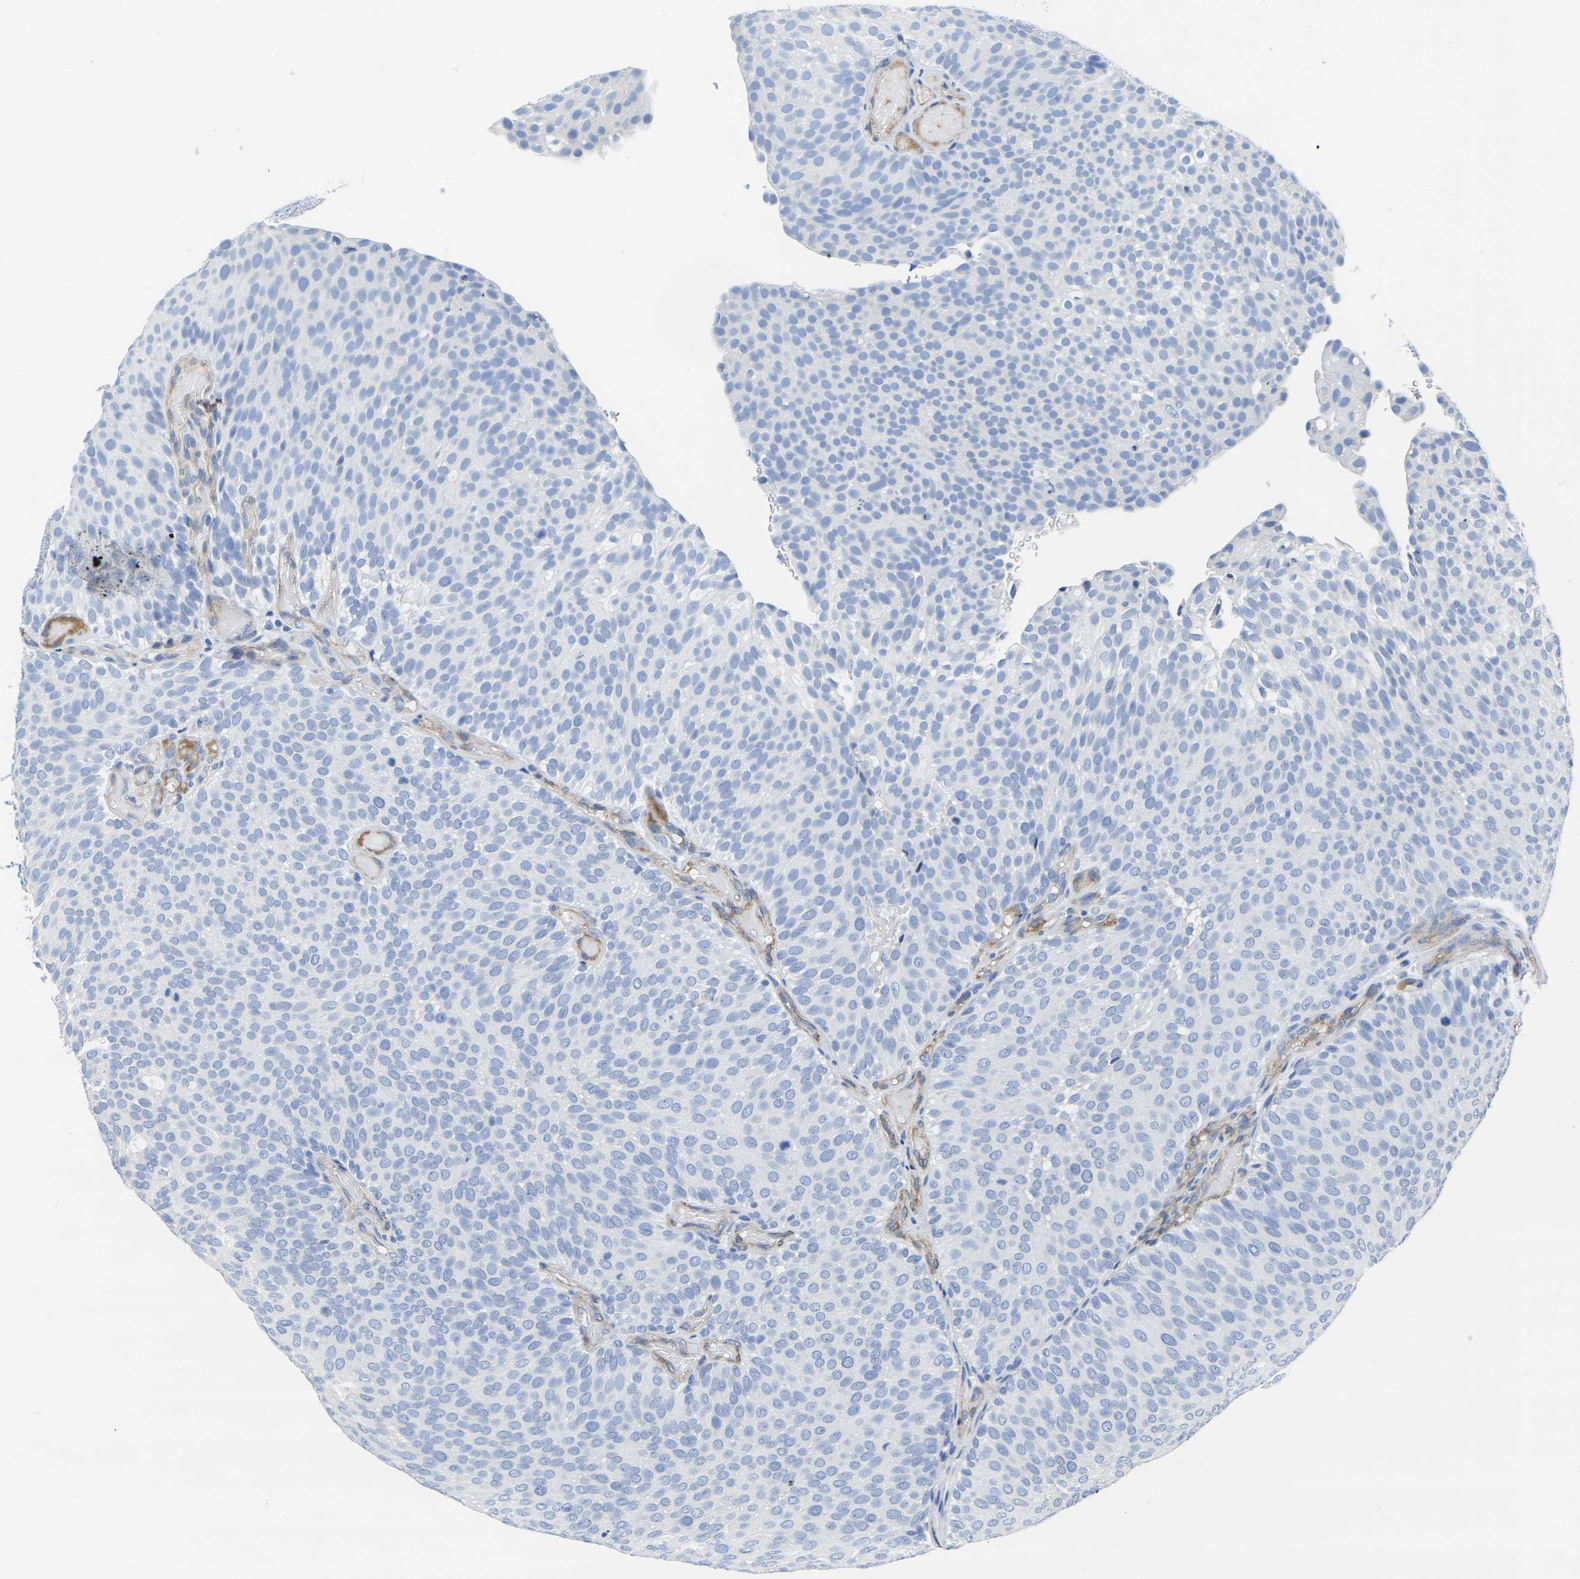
{"staining": {"intensity": "negative", "quantity": "none", "location": "none"}, "tissue": "urothelial cancer", "cell_type": "Tumor cells", "image_type": "cancer", "snomed": [{"axis": "morphology", "description": "Urothelial carcinoma, Low grade"}, {"axis": "topography", "description": "Urinary bladder"}], "caption": "Urothelial carcinoma (low-grade) was stained to show a protein in brown. There is no significant expression in tumor cells.", "gene": "SLC45A3", "patient": {"sex": "male", "age": 78}}